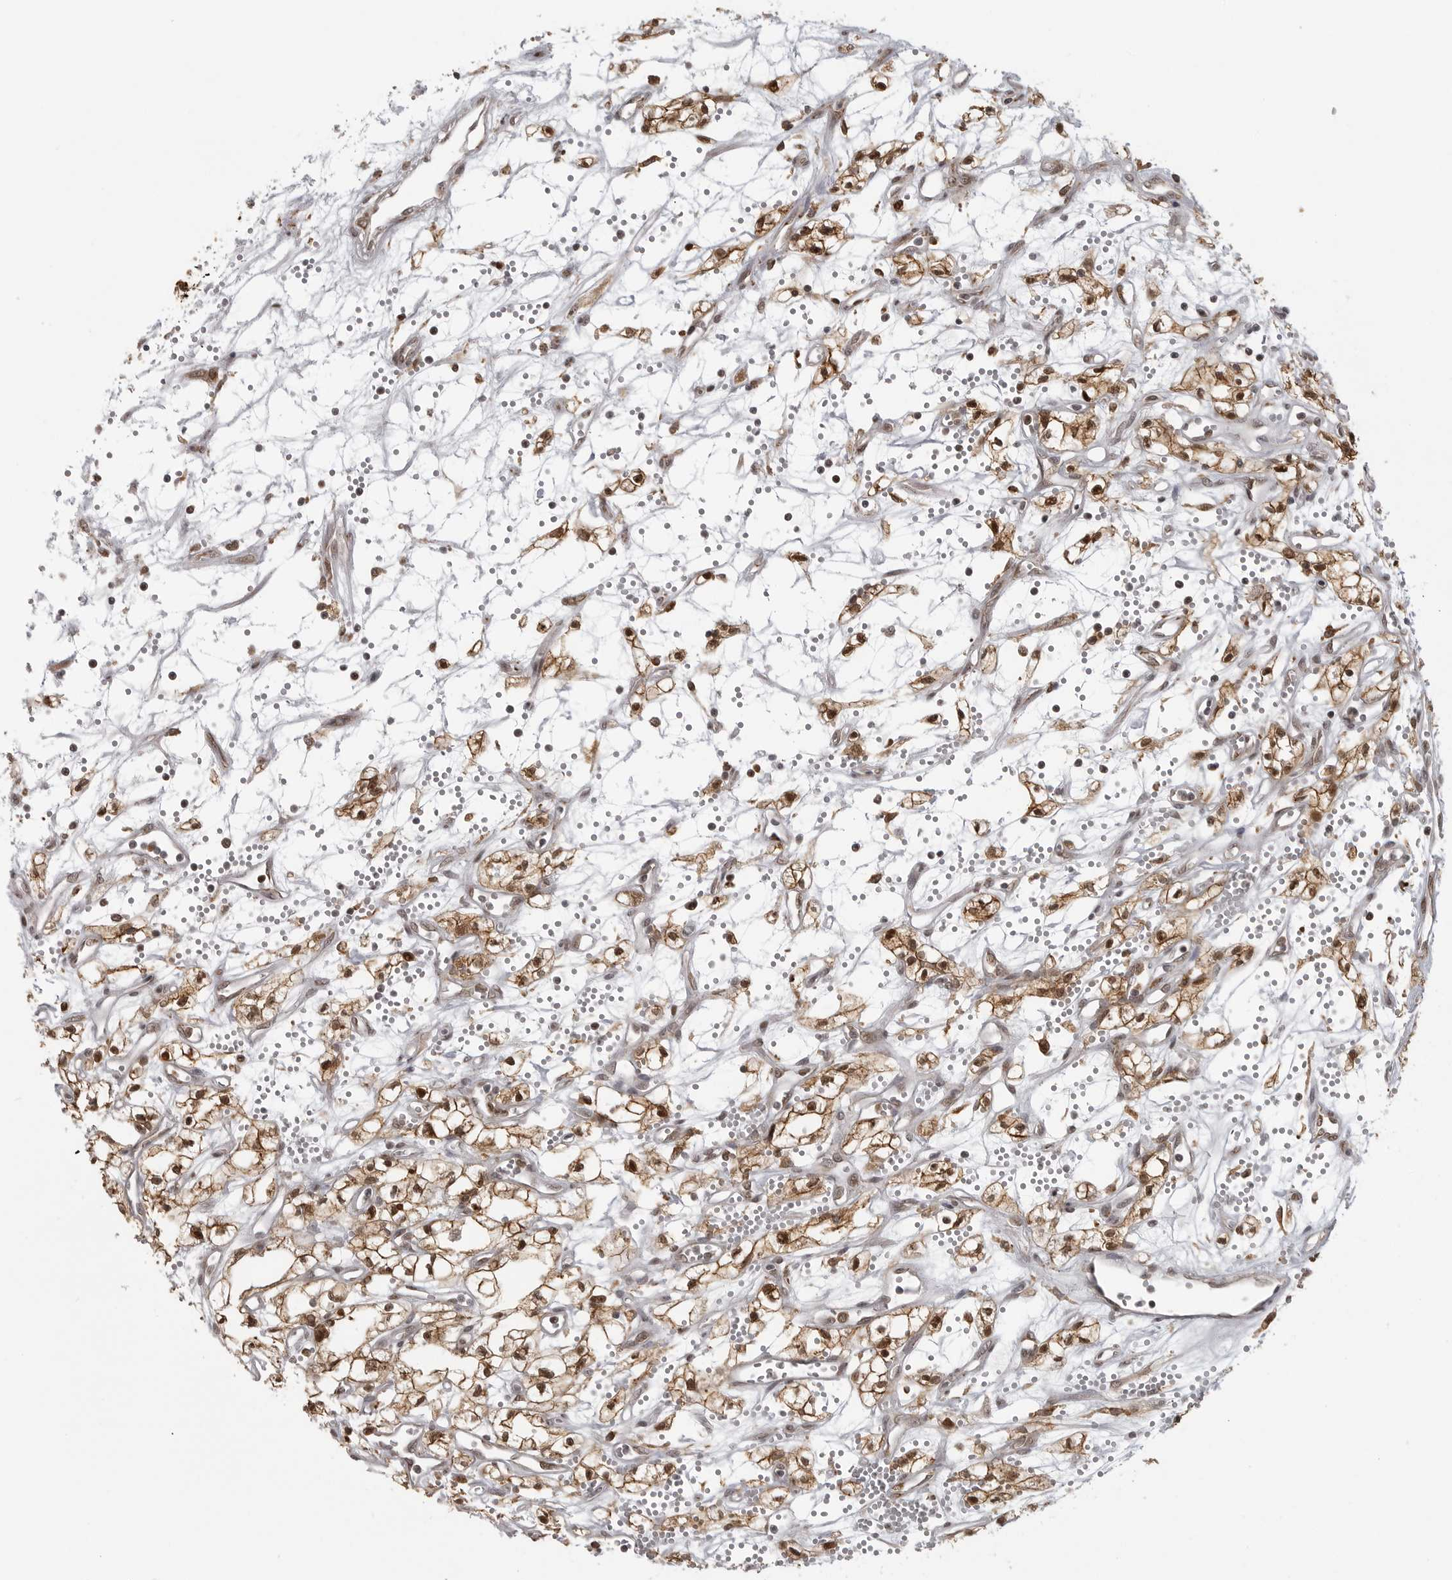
{"staining": {"intensity": "strong", "quantity": ">75%", "location": "cytoplasmic/membranous,nuclear"}, "tissue": "renal cancer", "cell_type": "Tumor cells", "image_type": "cancer", "snomed": [{"axis": "morphology", "description": "Adenocarcinoma, NOS"}, {"axis": "topography", "description": "Kidney"}], "caption": "Strong cytoplasmic/membranous and nuclear expression is appreciated in approximately >75% of tumor cells in adenocarcinoma (renal).", "gene": "ISG20L2", "patient": {"sex": "male", "age": 59}}